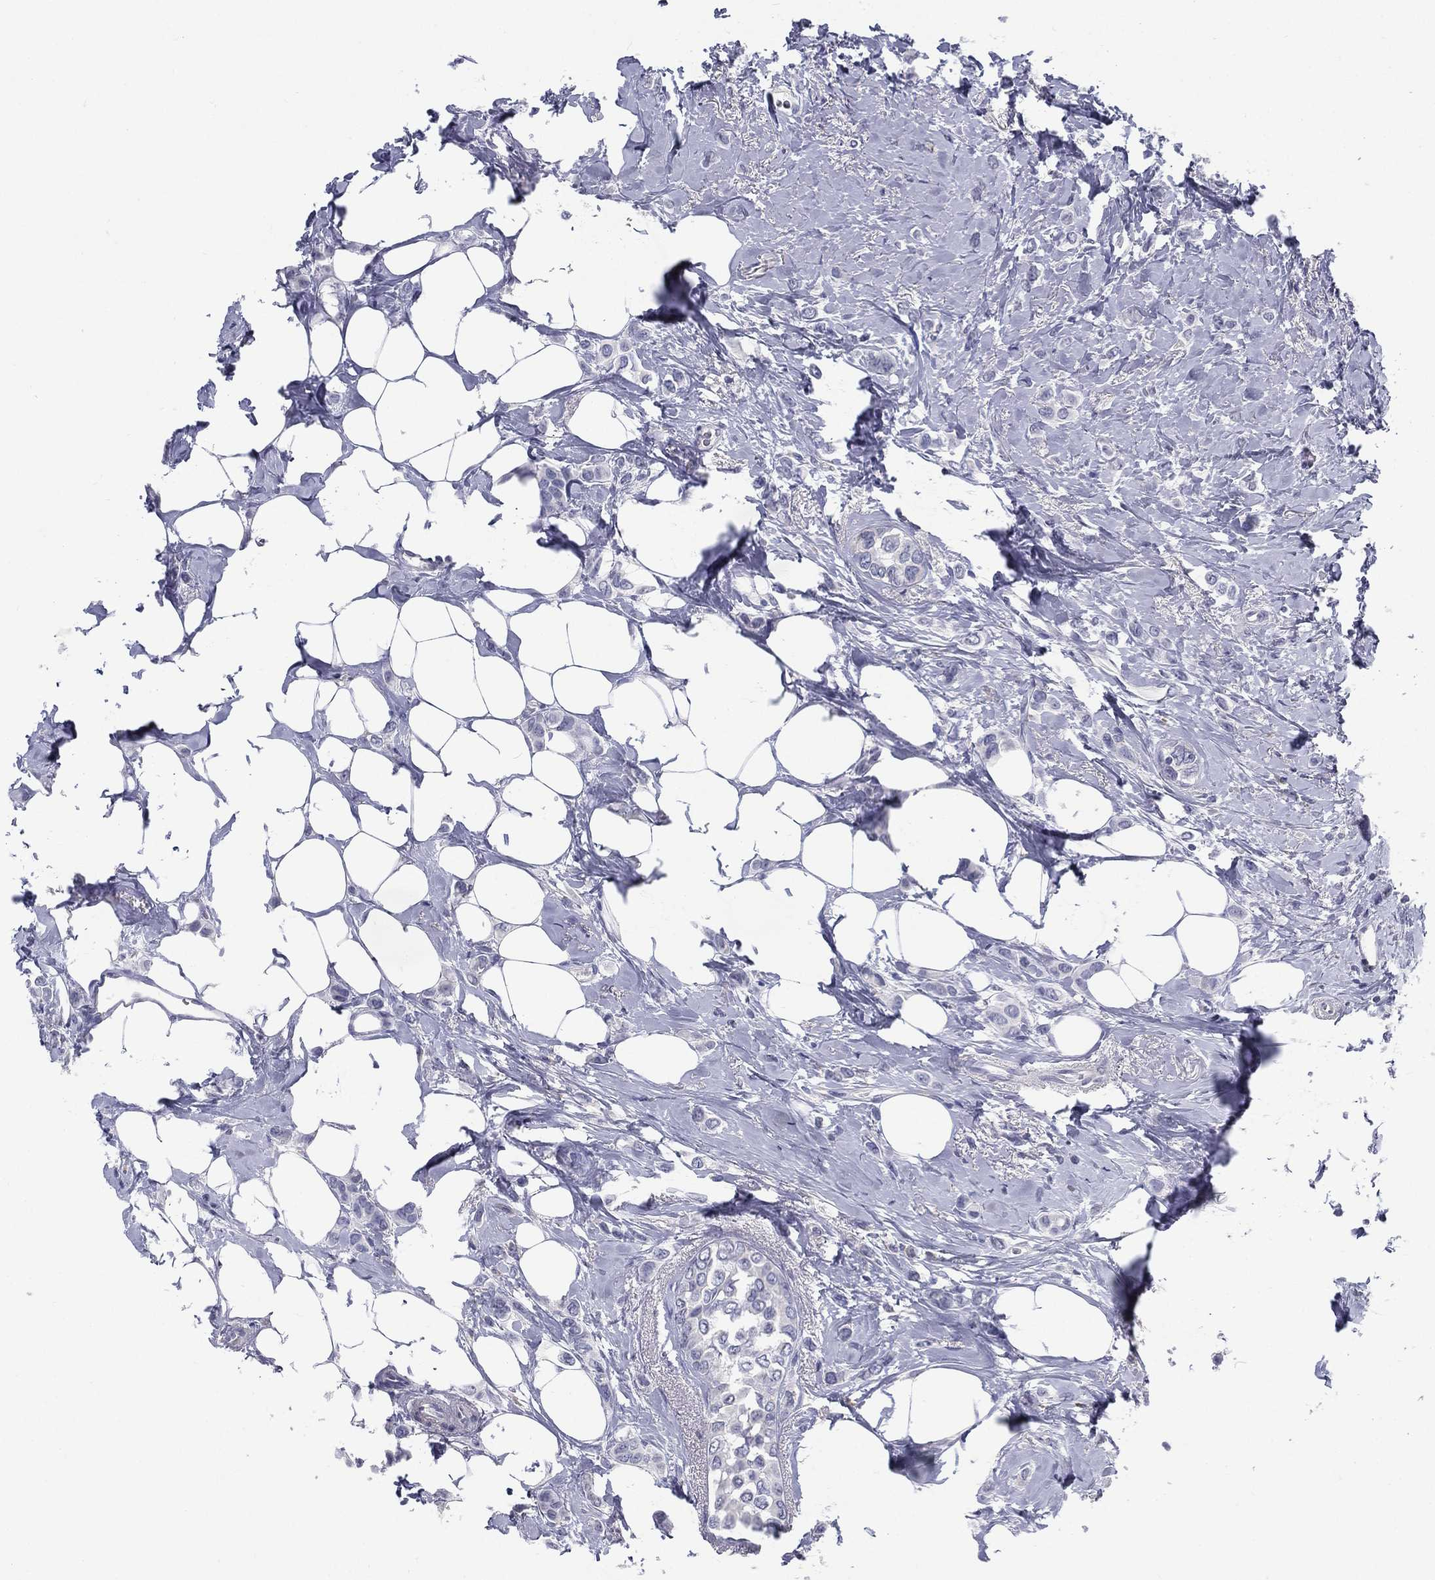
{"staining": {"intensity": "negative", "quantity": "none", "location": "none"}, "tissue": "breast cancer", "cell_type": "Tumor cells", "image_type": "cancer", "snomed": [{"axis": "morphology", "description": "Lobular carcinoma"}, {"axis": "topography", "description": "Breast"}], "caption": "DAB immunohistochemical staining of human lobular carcinoma (breast) displays no significant staining in tumor cells. (Immunohistochemistry (ihc), brightfield microscopy, high magnification).", "gene": "C19orf18", "patient": {"sex": "female", "age": 66}}